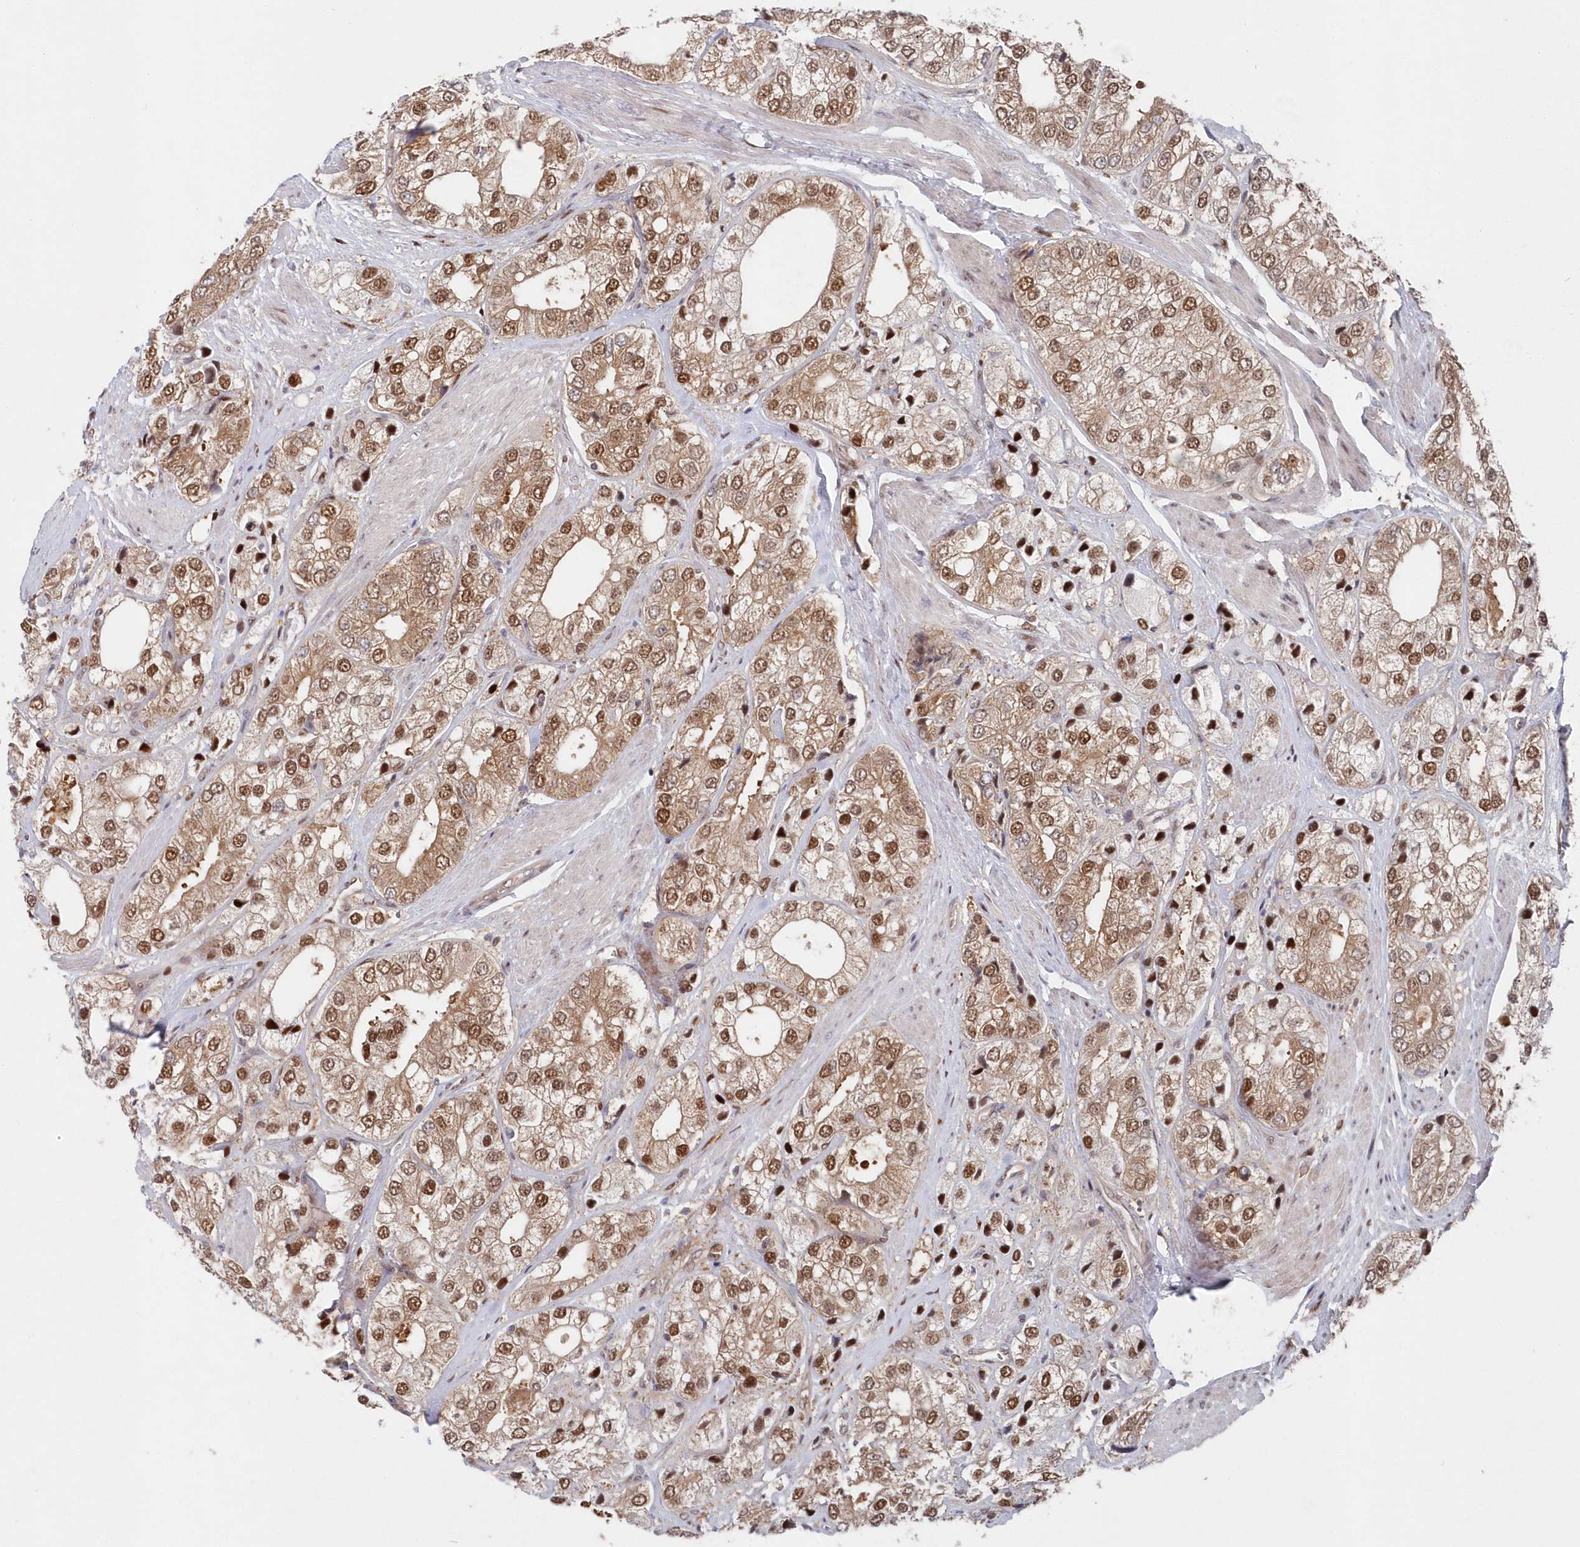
{"staining": {"intensity": "moderate", "quantity": ">75%", "location": "cytoplasmic/membranous,nuclear"}, "tissue": "prostate cancer", "cell_type": "Tumor cells", "image_type": "cancer", "snomed": [{"axis": "morphology", "description": "Adenocarcinoma, High grade"}, {"axis": "topography", "description": "Prostate"}], "caption": "The histopathology image displays a brown stain indicating the presence of a protein in the cytoplasmic/membranous and nuclear of tumor cells in prostate cancer.", "gene": "ABHD14B", "patient": {"sex": "male", "age": 50}}